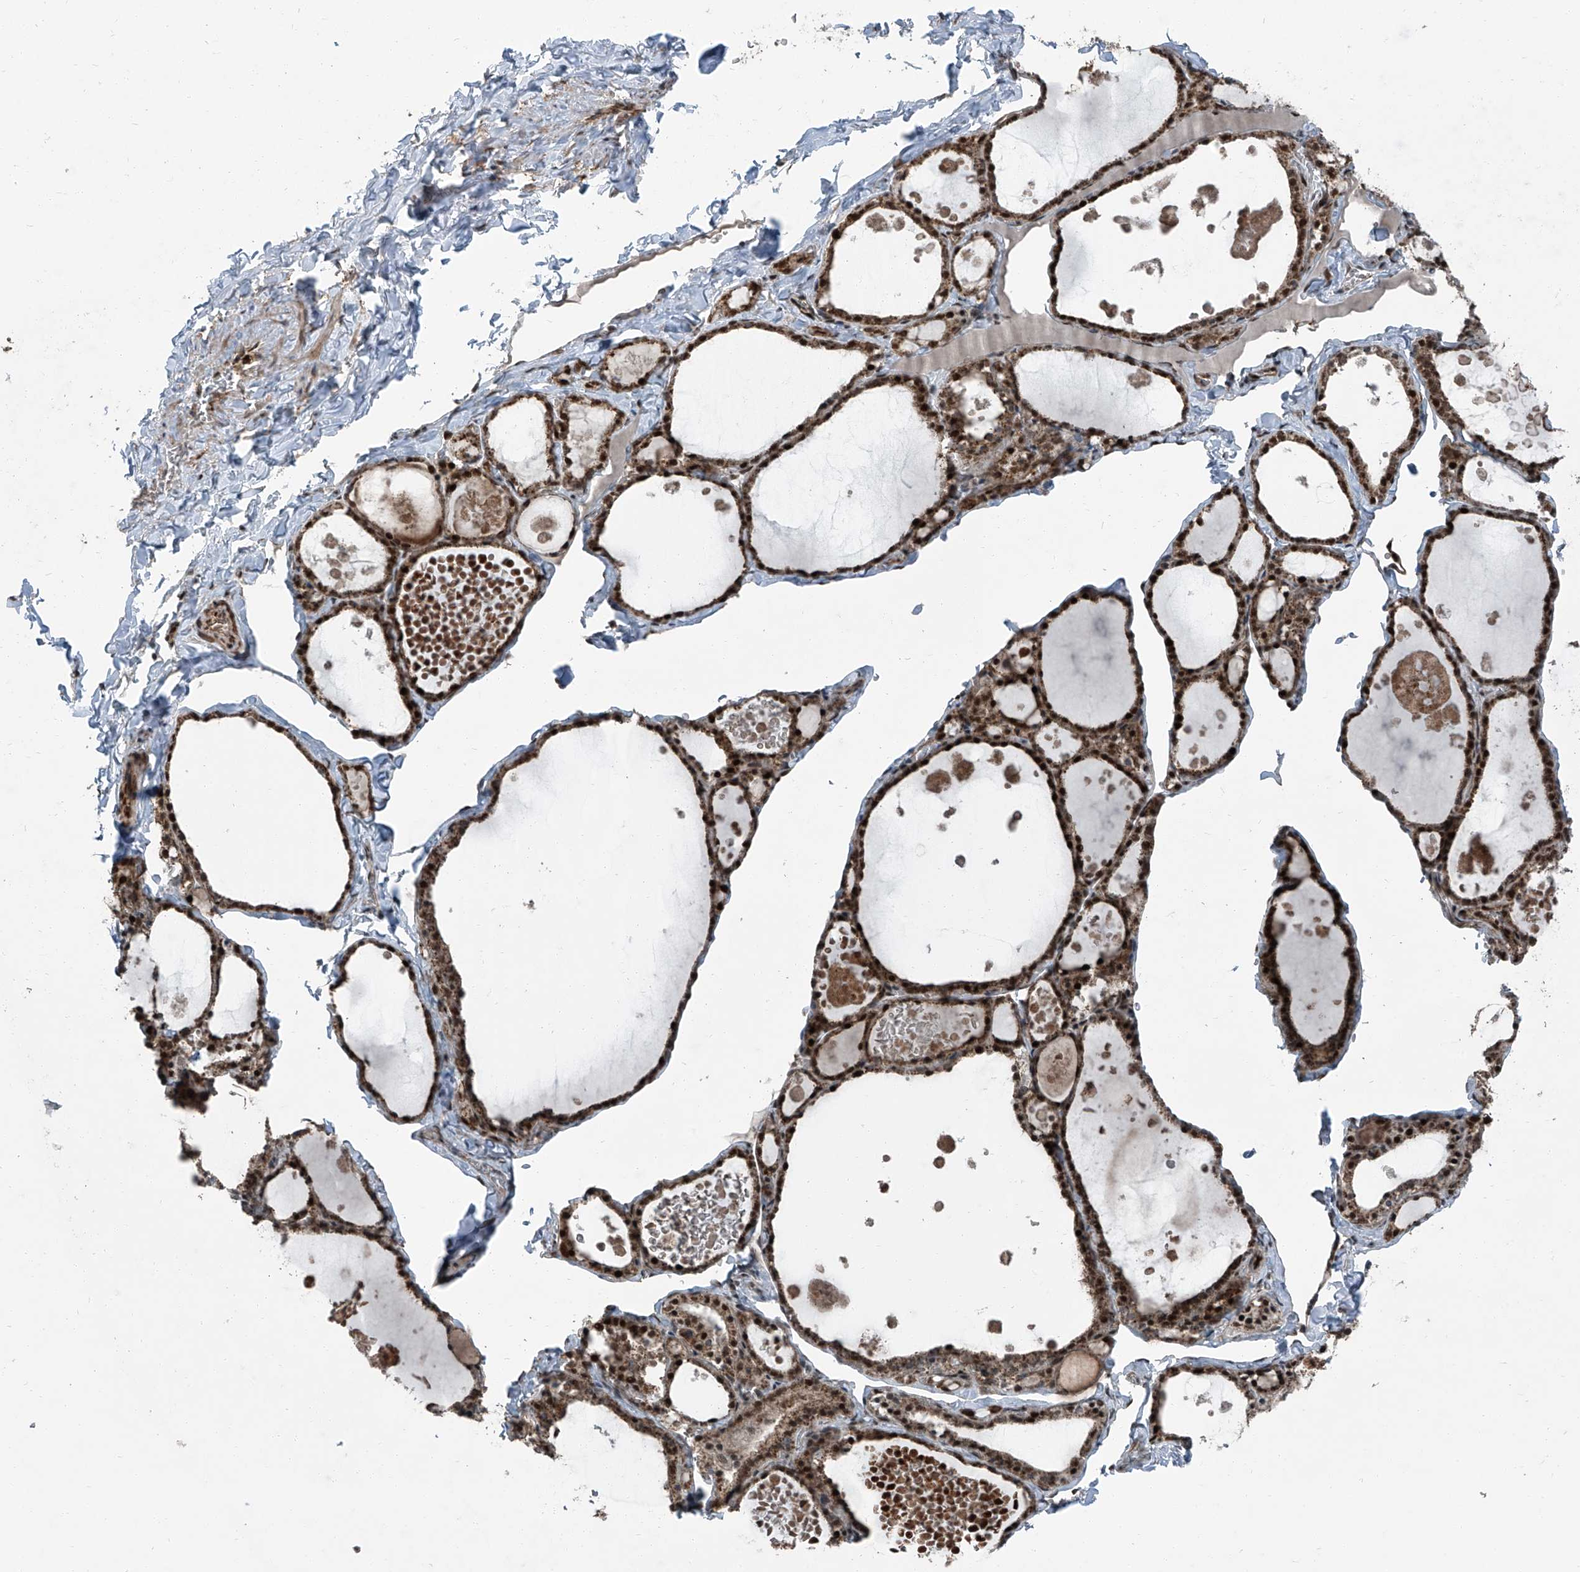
{"staining": {"intensity": "strong", "quantity": ">75%", "location": "cytoplasmic/membranous,nuclear"}, "tissue": "thyroid gland", "cell_type": "Glandular cells", "image_type": "normal", "snomed": [{"axis": "morphology", "description": "Normal tissue, NOS"}, {"axis": "topography", "description": "Thyroid gland"}], "caption": "DAB immunohistochemical staining of benign thyroid gland exhibits strong cytoplasmic/membranous,nuclear protein positivity in about >75% of glandular cells.", "gene": "ZNF570", "patient": {"sex": "male", "age": 56}}